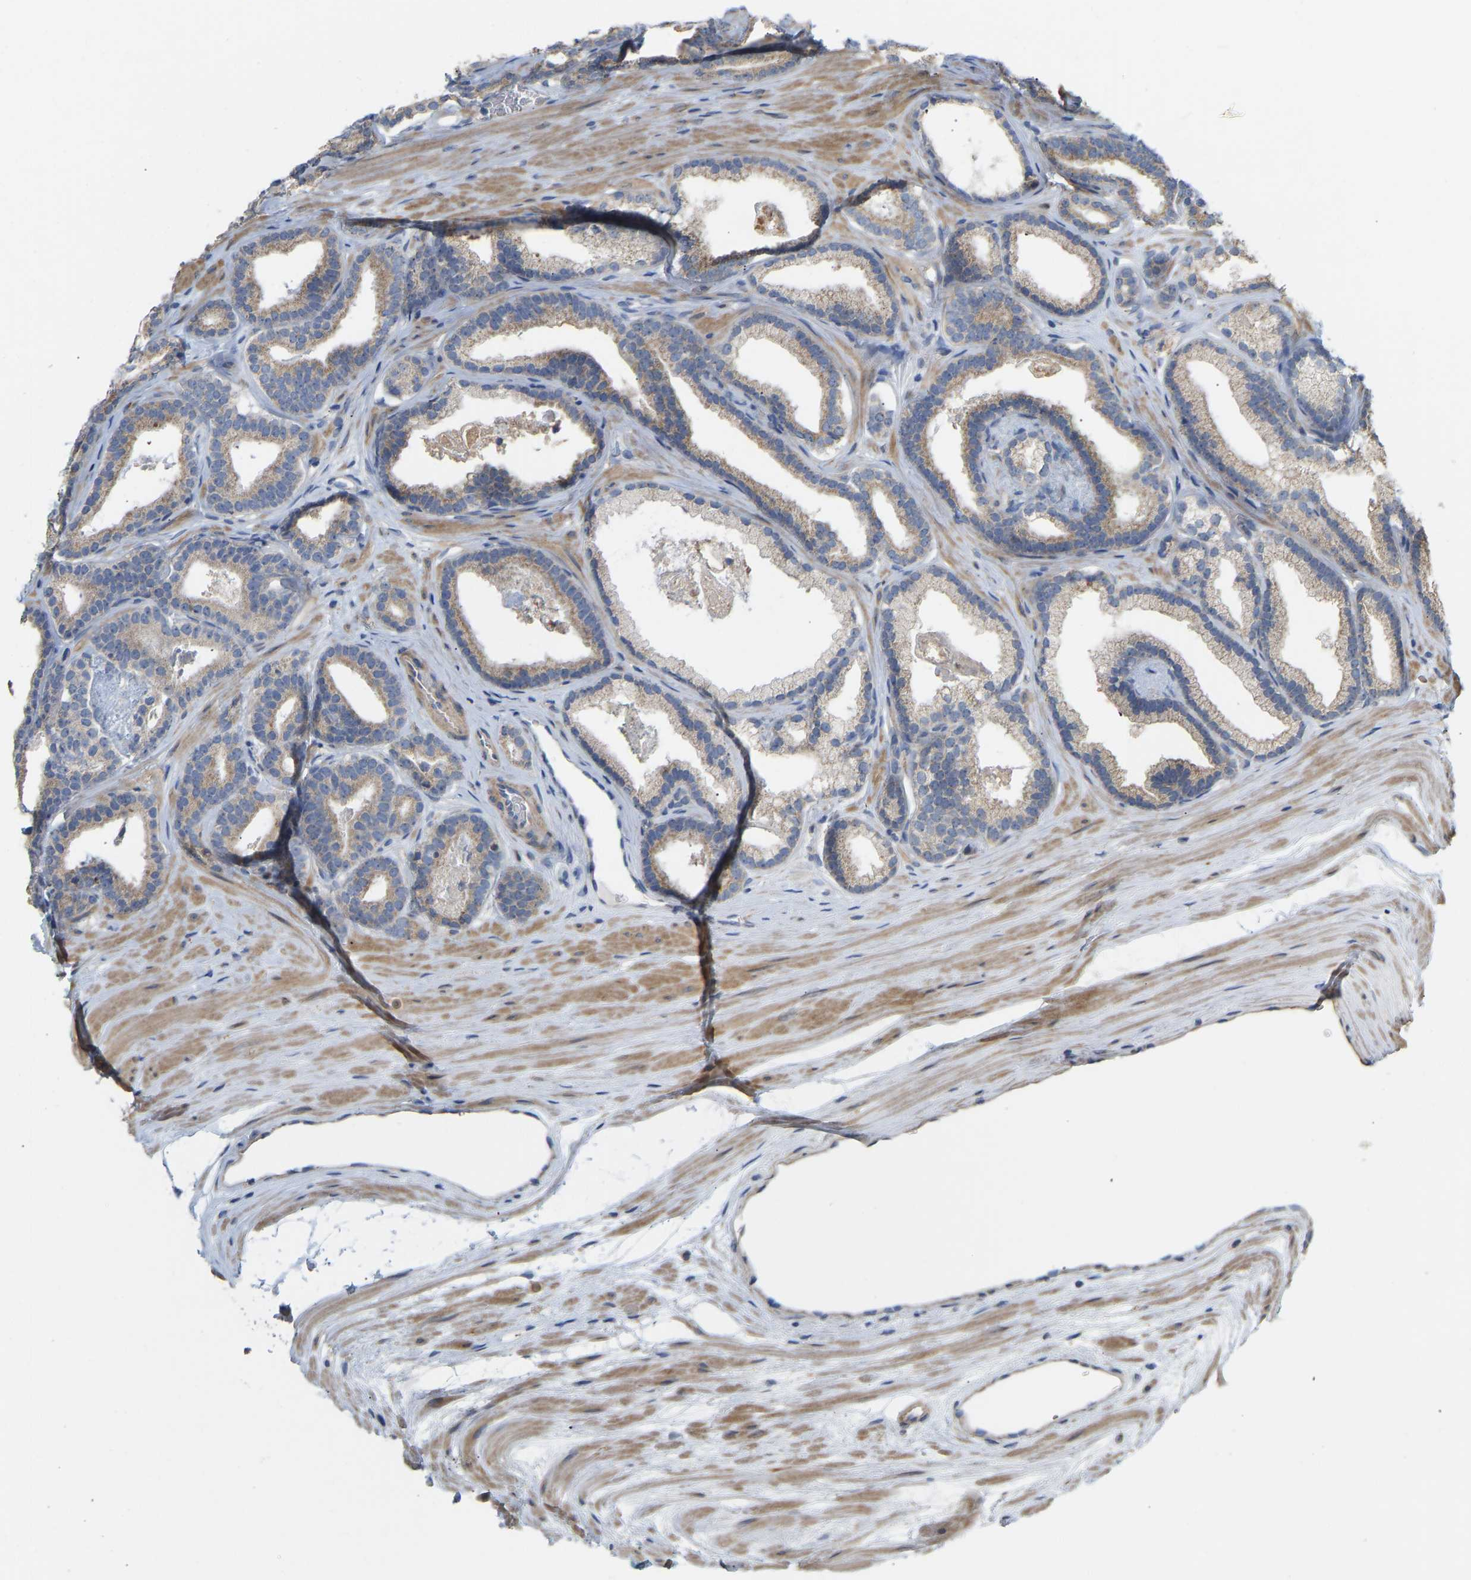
{"staining": {"intensity": "weak", "quantity": "25%-75%", "location": "cytoplasmic/membranous"}, "tissue": "prostate cancer", "cell_type": "Tumor cells", "image_type": "cancer", "snomed": [{"axis": "morphology", "description": "Adenocarcinoma, High grade"}, {"axis": "topography", "description": "Prostate"}], "caption": "Immunohistochemical staining of prostate cancer demonstrates low levels of weak cytoplasmic/membranous protein staining in approximately 25%-75% of tumor cells.", "gene": "HACD2", "patient": {"sex": "male", "age": 60}}